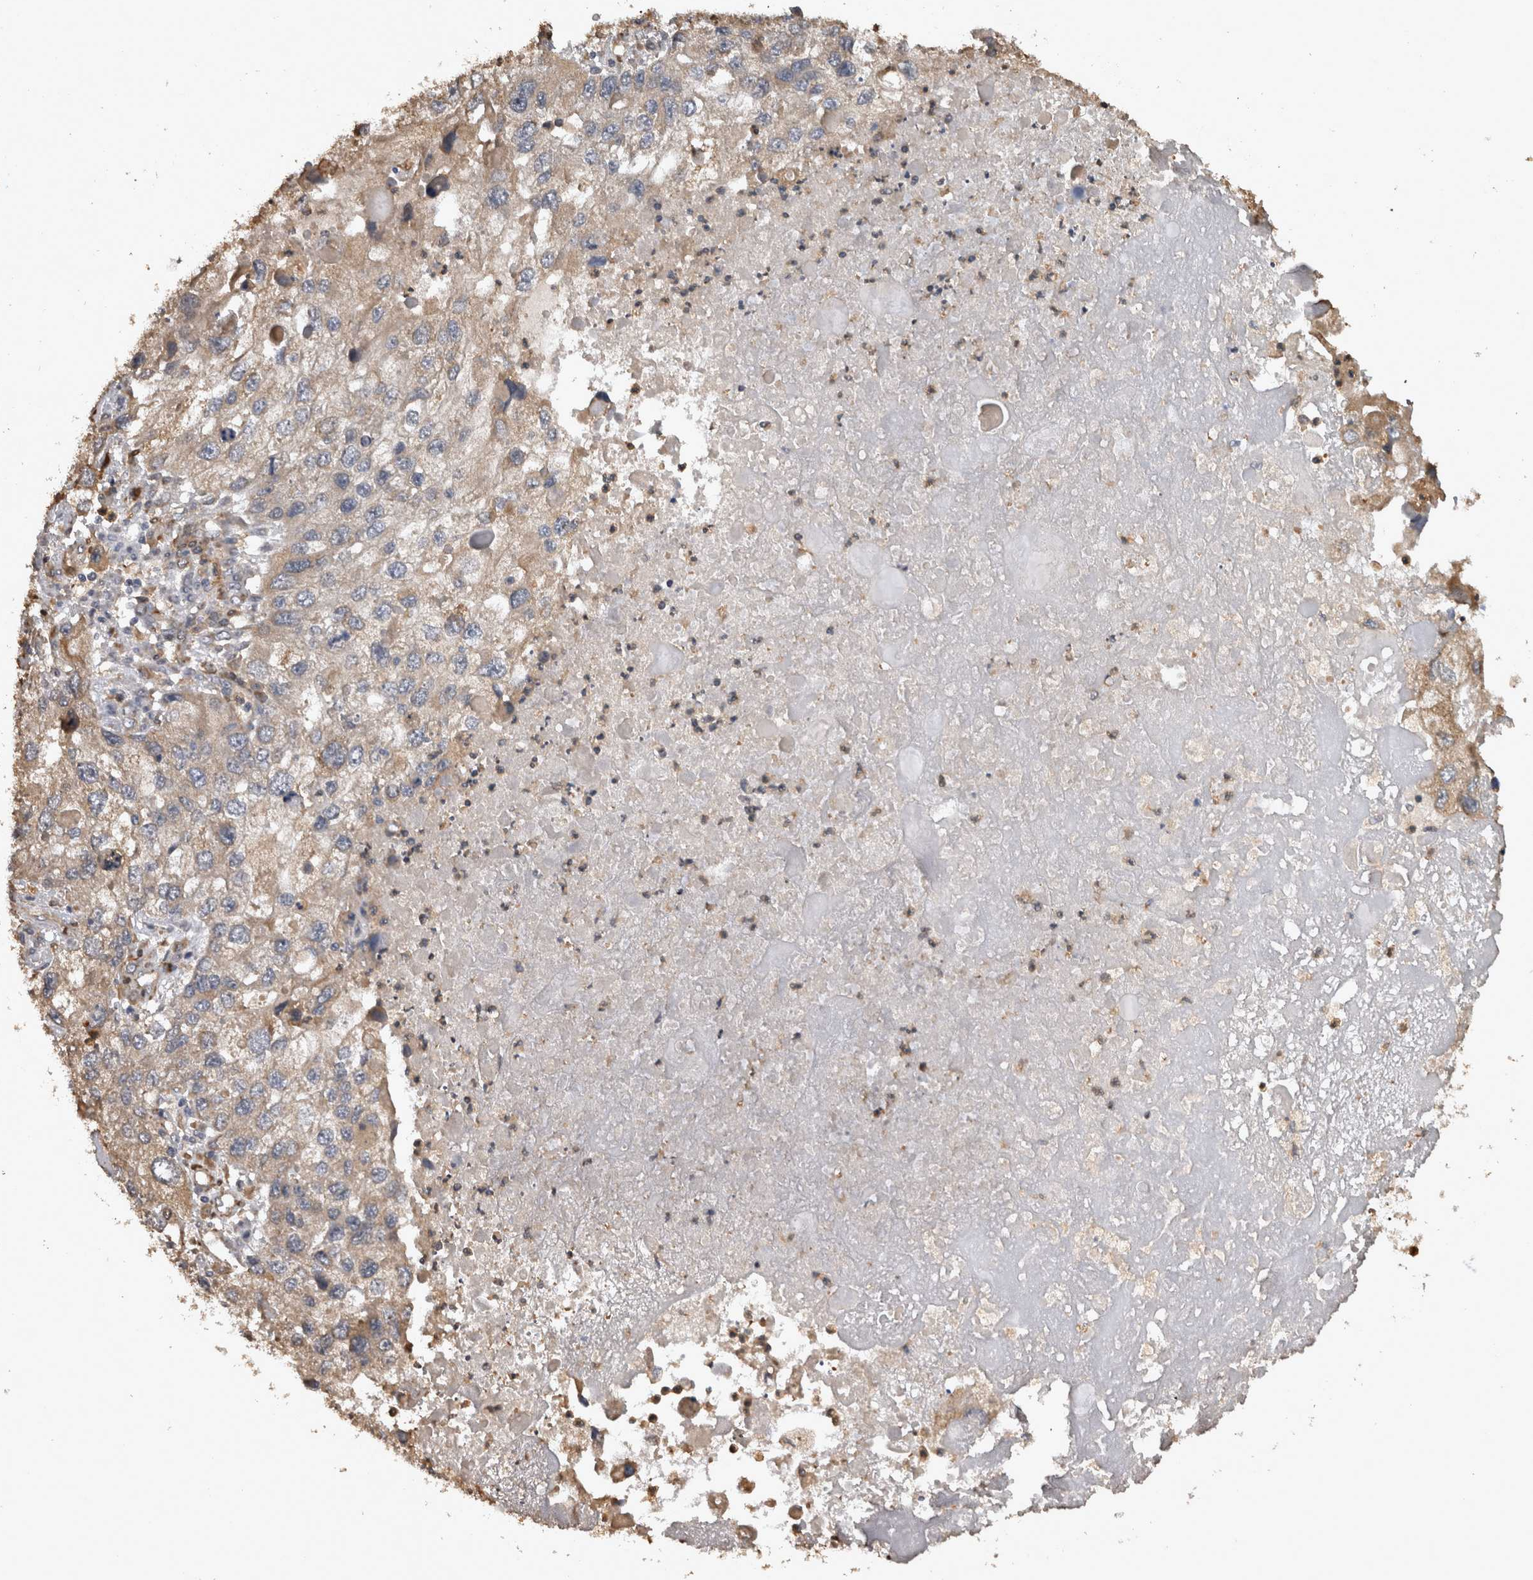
{"staining": {"intensity": "negative", "quantity": "none", "location": "none"}, "tissue": "endometrial cancer", "cell_type": "Tumor cells", "image_type": "cancer", "snomed": [{"axis": "morphology", "description": "Adenocarcinoma, NOS"}, {"axis": "topography", "description": "Endometrium"}], "caption": "DAB (3,3'-diaminobenzidine) immunohistochemical staining of adenocarcinoma (endometrial) displays no significant expression in tumor cells. The staining is performed using DAB brown chromogen with nuclei counter-stained in using hematoxylin.", "gene": "TMED7", "patient": {"sex": "female", "age": 49}}